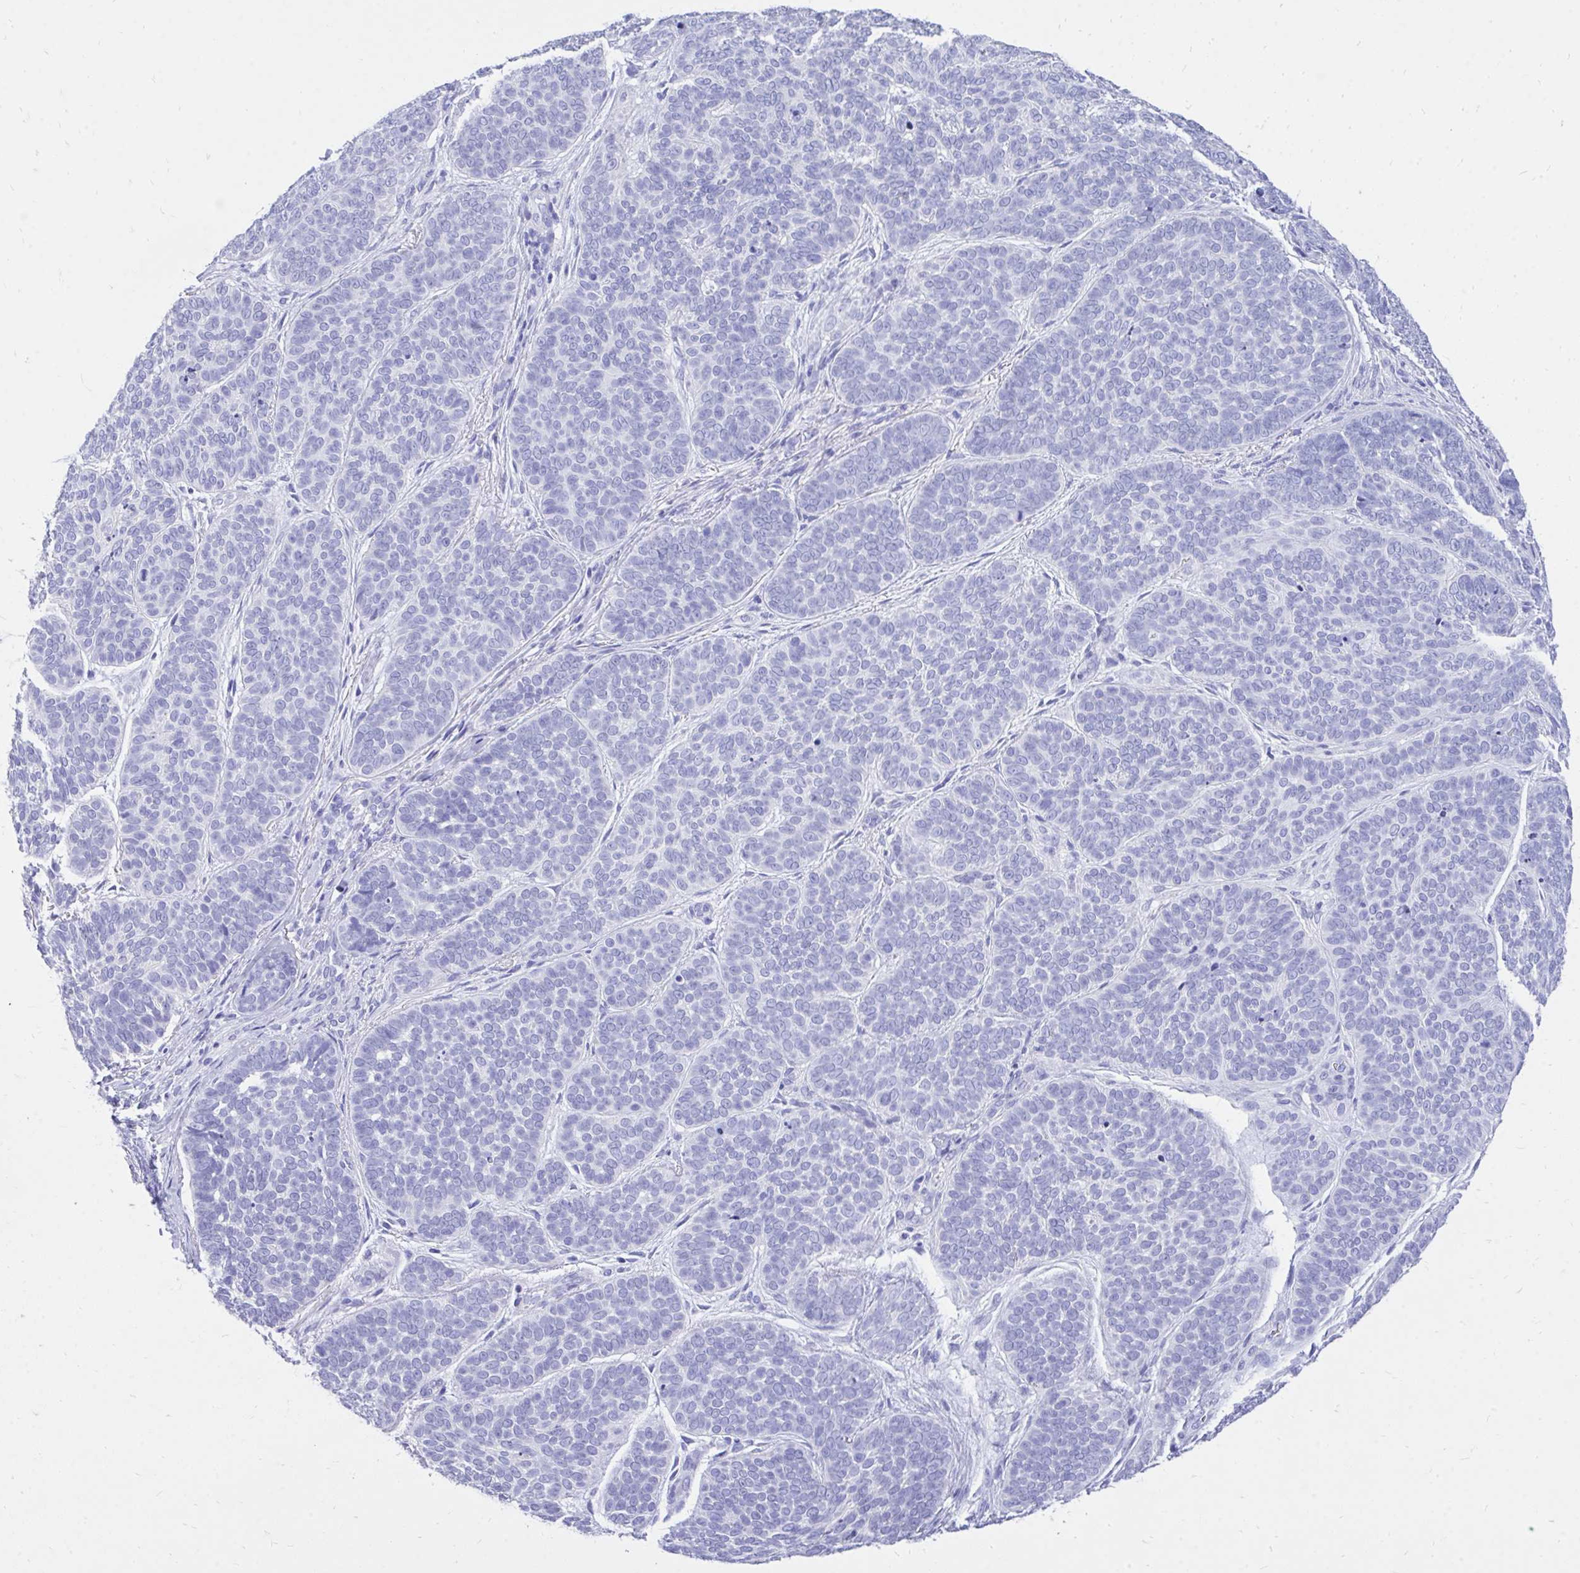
{"staining": {"intensity": "negative", "quantity": "none", "location": "none"}, "tissue": "skin cancer", "cell_type": "Tumor cells", "image_type": "cancer", "snomed": [{"axis": "morphology", "description": "Basal cell carcinoma"}, {"axis": "topography", "description": "Skin"}, {"axis": "topography", "description": "Skin of nose"}], "caption": "This is a histopathology image of IHC staining of skin cancer (basal cell carcinoma), which shows no staining in tumor cells.", "gene": "MON1A", "patient": {"sex": "female", "age": 81}}